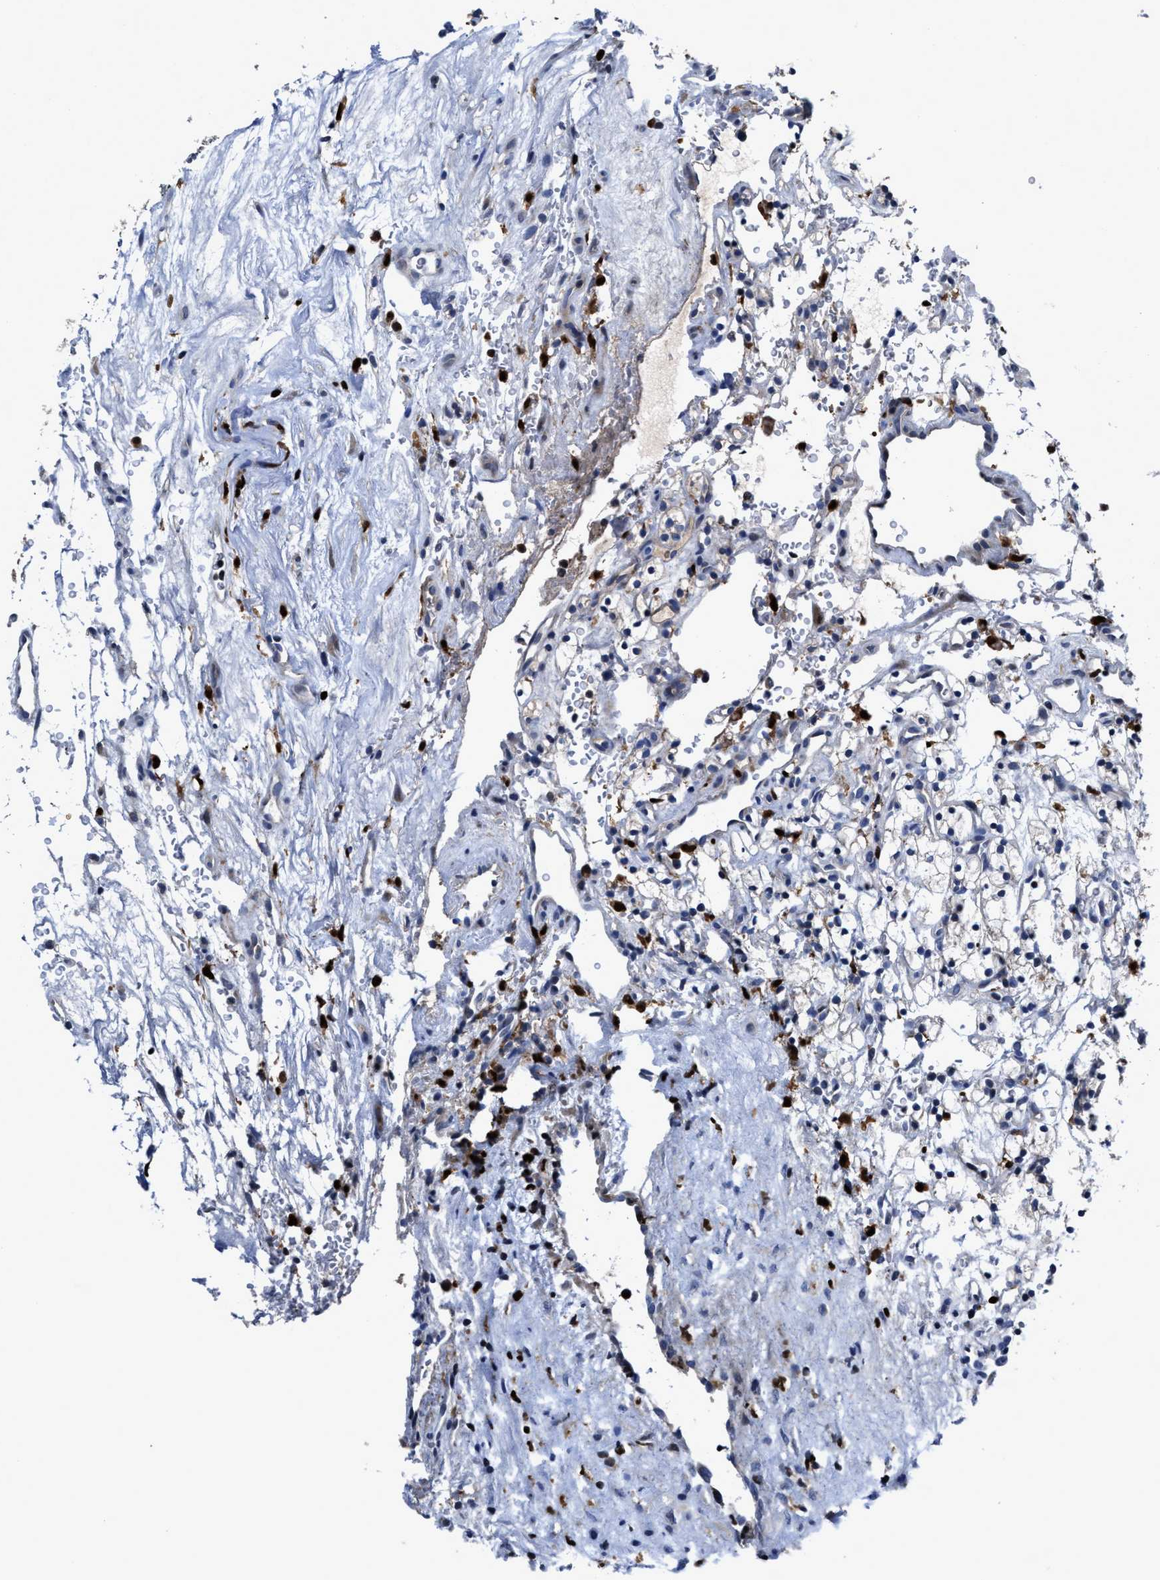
{"staining": {"intensity": "negative", "quantity": "none", "location": "none"}, "tissue": "renal cancer", "cell_type": "Tumor cells", "image_type": "cancer", "snomed": [{"axis": "morphology", "description": "Adenocarcinoma, NOS"}, {"axis": "topography", "description": "Kidney"}], "caption": "A high-resolution histopathology image shows IHC staining of adenocarcinoma (renal), which displays no significant staining in tumor cells.", "gene": "RGS10", "patient": {"sex": "female", "age": 57}}